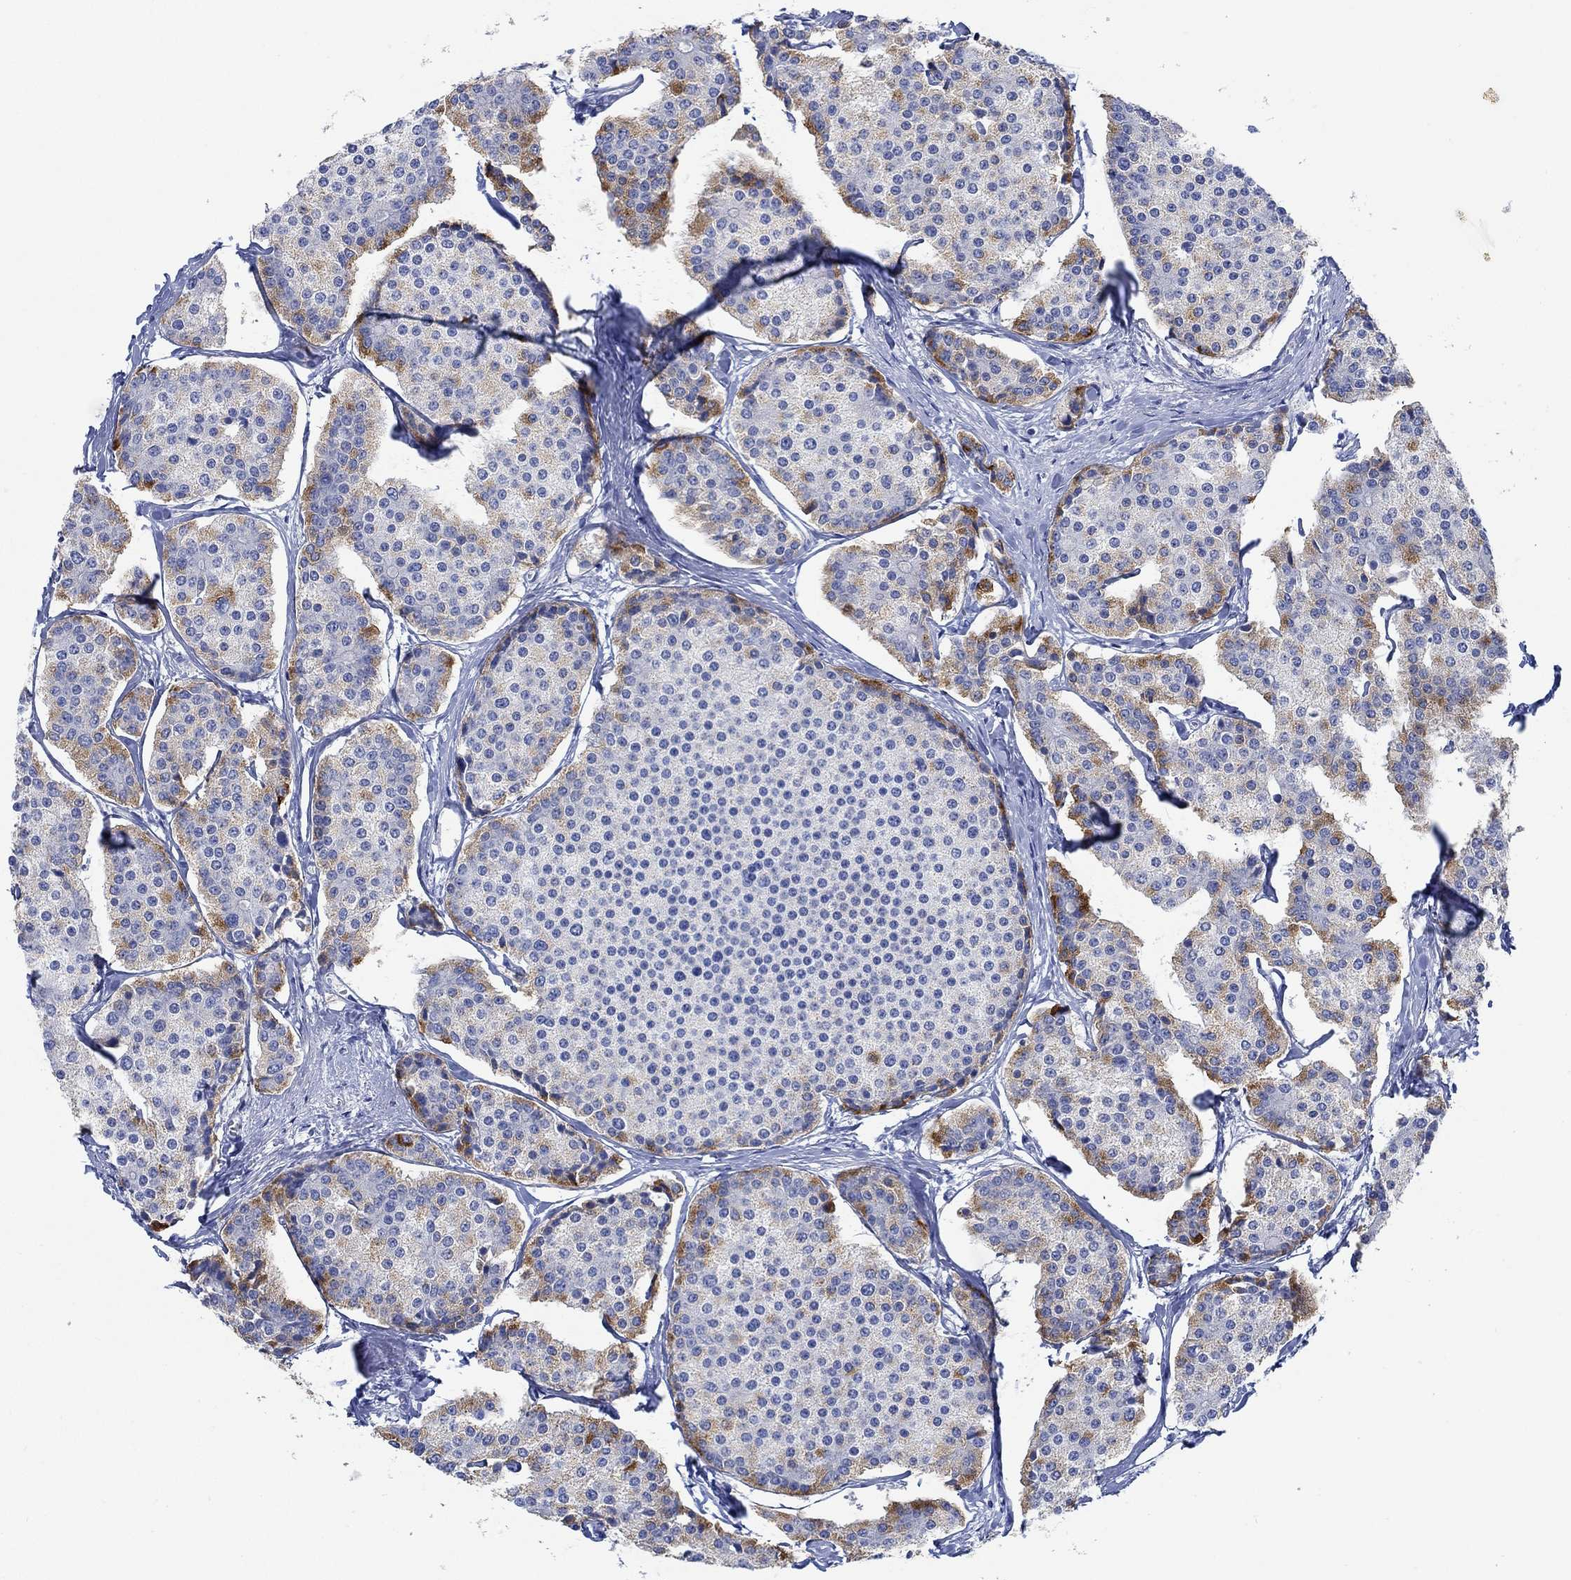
{"staining": {"intensity": "strong", "quantity": "<25%", "location": "cytoplasmic/membranous"}, "tissue": "carcinoid", "cell_type": "Tumor cells", "image_type": "cancer", "snomed": [{"axis": "morphology", "description": "Carcinoid, malignant, NOS"}, {"axis": "topography", "description": "Small intestine"}], "caption": "This micrograph displays malignant carcinoid stained with immunohistochemistry (IHC) to label a protein in brown. The cytoplasmic/membranous of tumor cells show strong positivity for the protein. Nuclei are counter-stained blue.", "gene": "PPP1R17", "patient": {"sex": "female", "age": 65}}